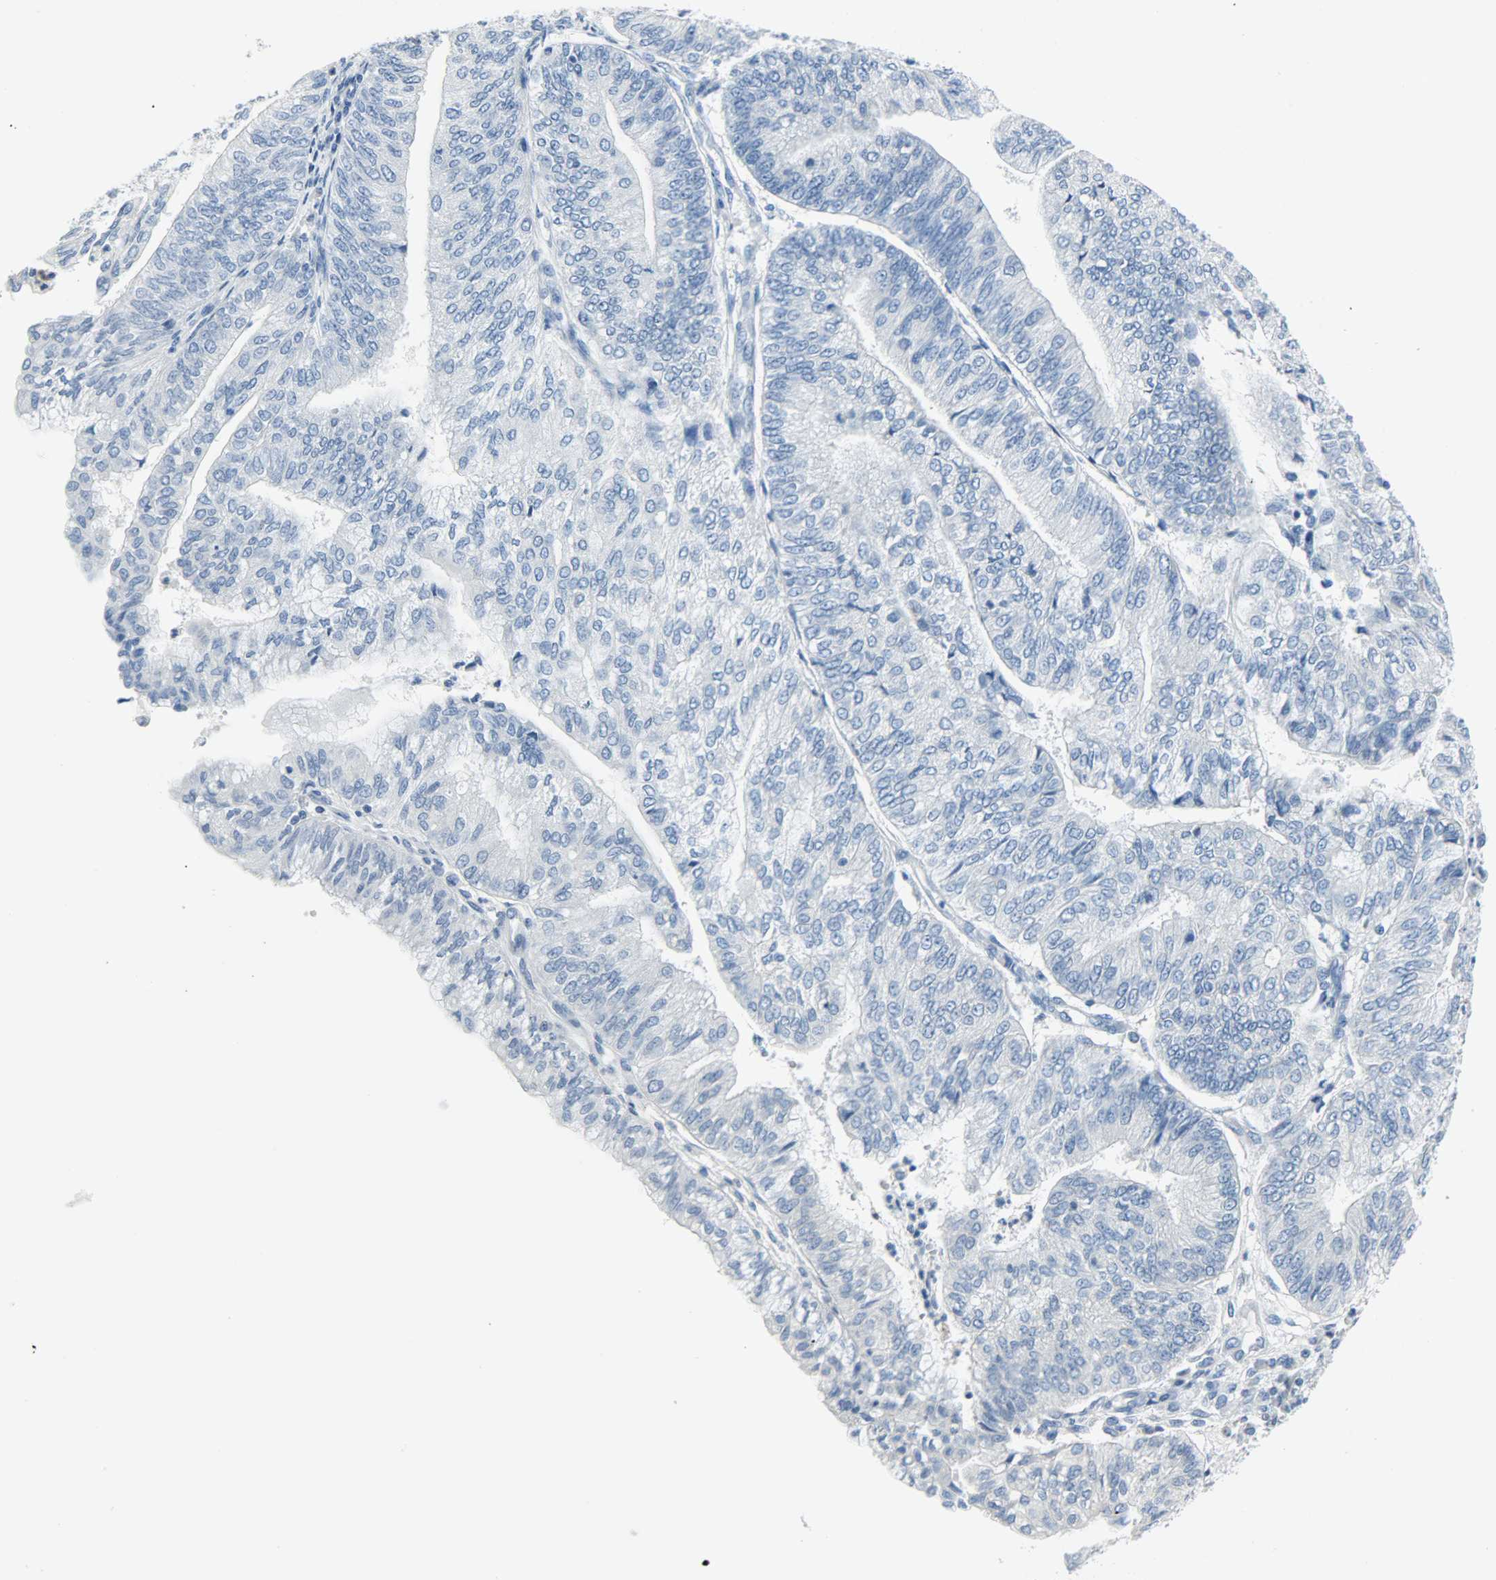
{"staining": {"intensity": "negative", "quantity": "none", "location": "none"}, "tissue": "endometrial cancer", "cell_type": "Tumor cells", "image_type": "cancer", "snomed": [{"axis": "morphology", "description": "Adenocarcinoma, NOS"}, {"axis": "topography", "description": "Endometrium"}], "caption": "DAB immunohistochemical staining of adenocarcinoma (endometrial) displays no significant expression in tumor cells.", "gene": "CEBPE", "patient": {"sex": "female", "age": 59}}